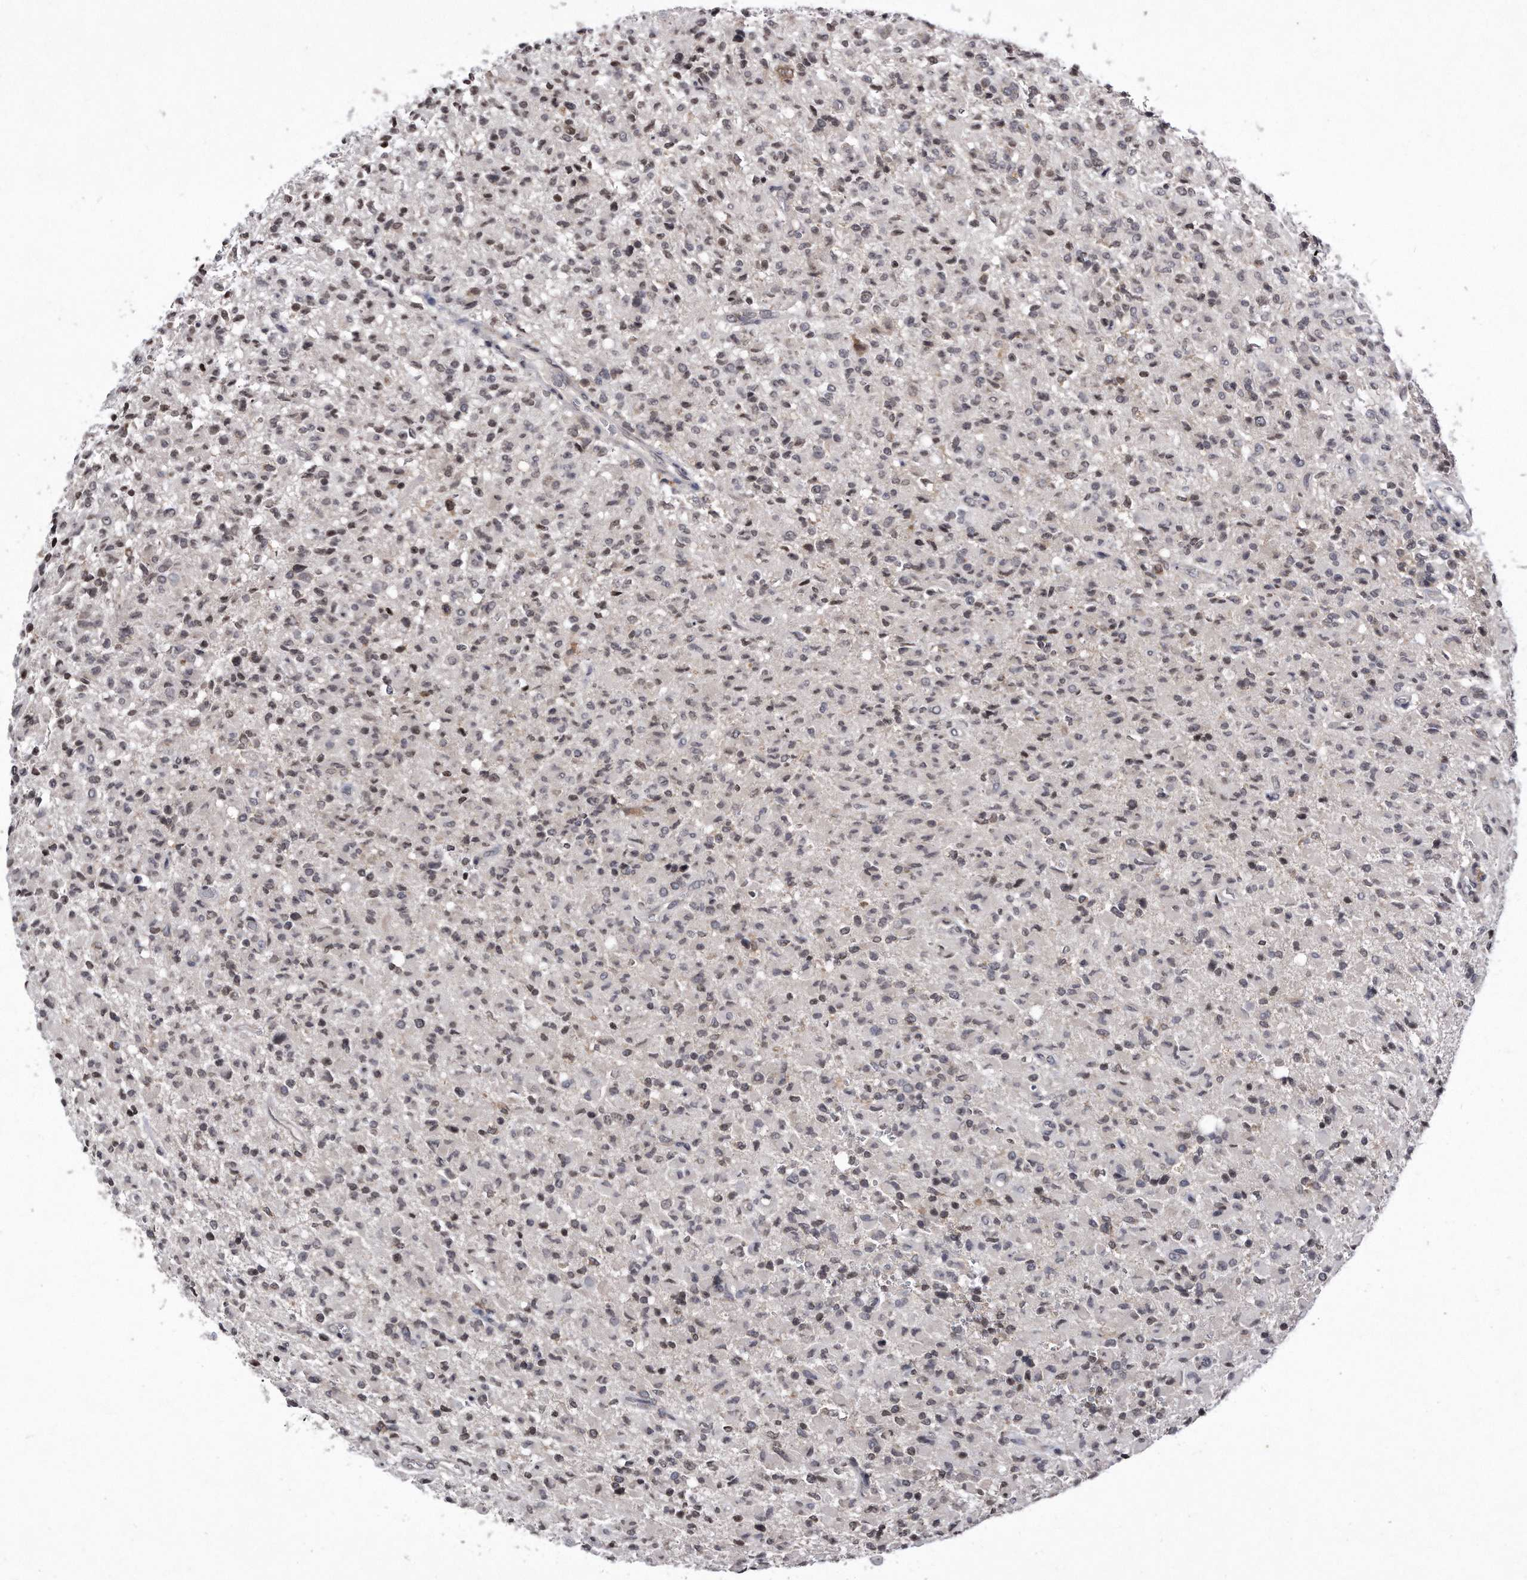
{"staining": {"intensity": "negative", "quantity": "none", "location": "none"}, "tissue": "glioma", "cell_type": "Tumor cells", "image_type": "cancer", "snomed": [{"axis": "morphology", "description": "Glioma, malignant, High grade"}, {"axis": "topography", "description": "Brain"}], "caption": "Immunohistochemistry photomicrograph of malignant high-grade glioma stained for a protein (brown), which displays no staining in tumor cells. The staining is performed using DAB (3,3'-diaminobenzidine) brown chromogen with nuclei counter-stained in using hematoxylin.", "gene": "DAB1", "patient": {"sex": "female", "age": 57}}